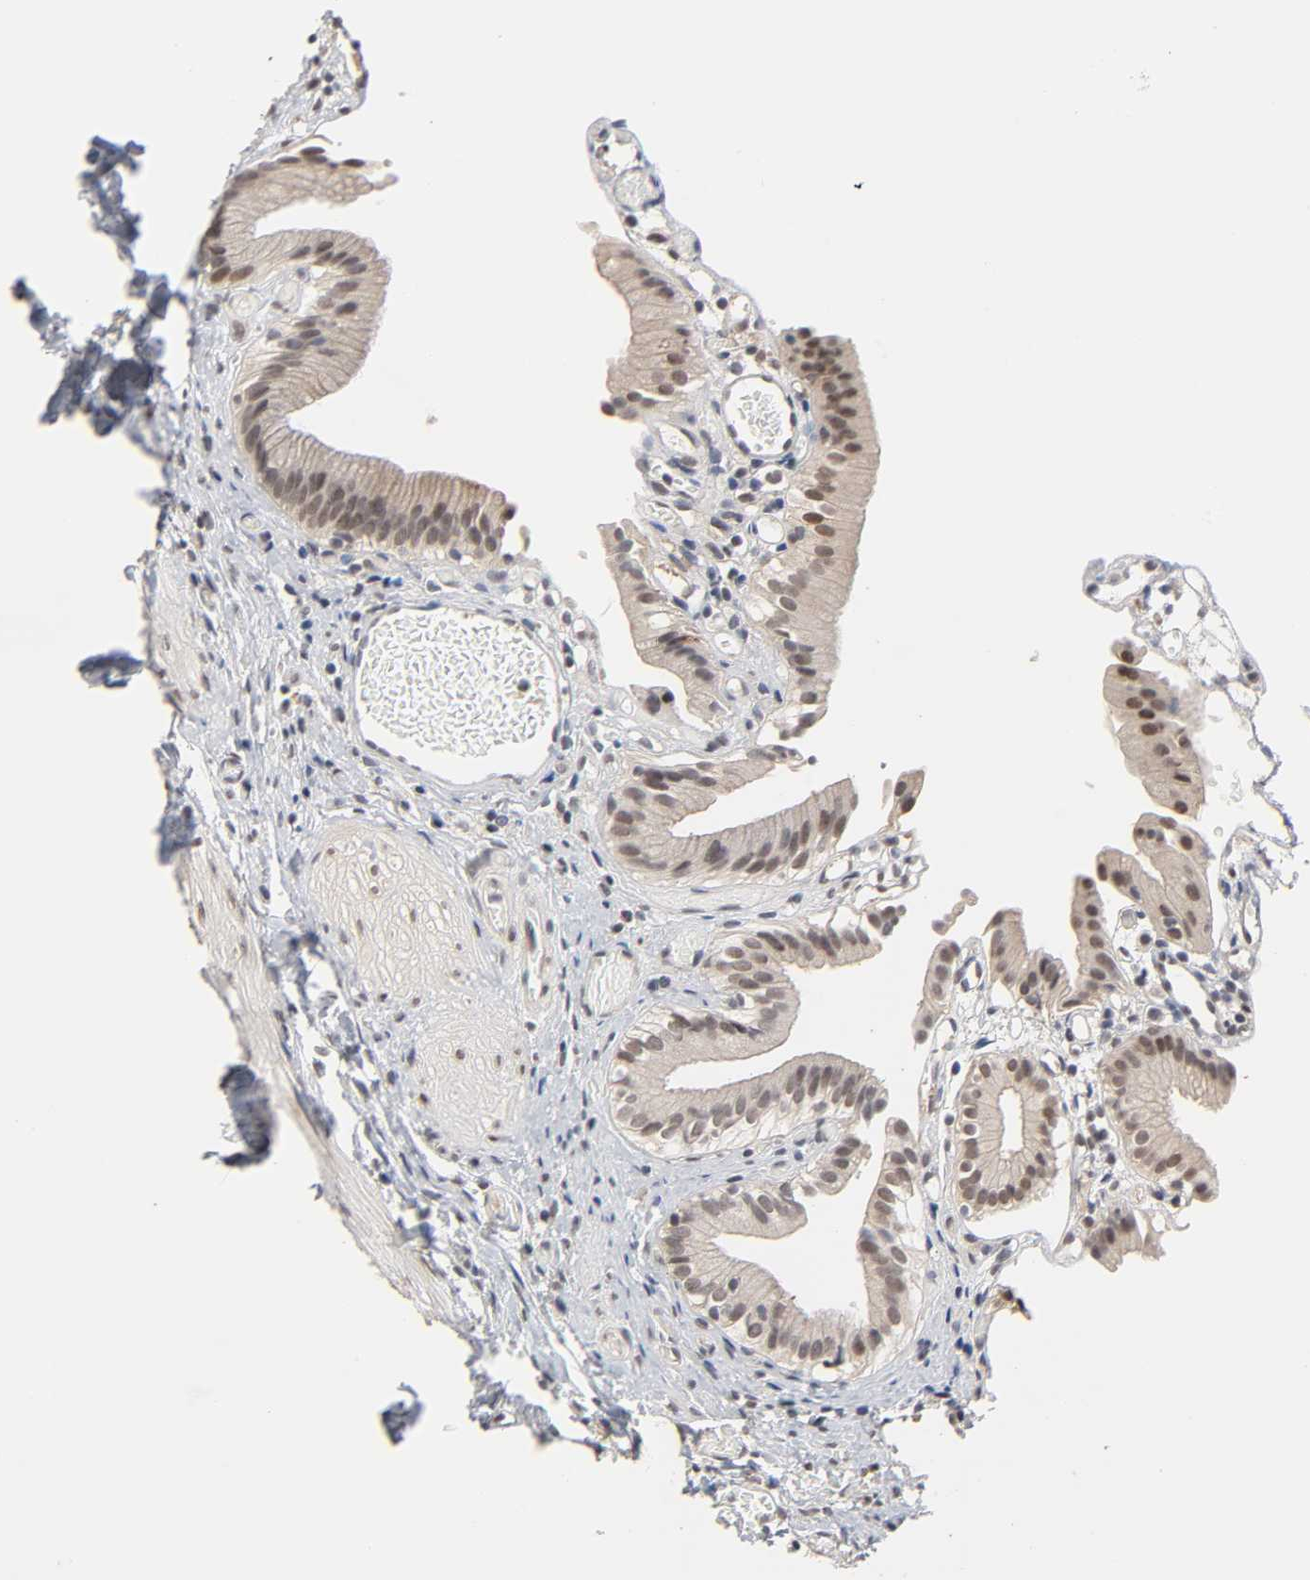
{"staining": {"intensity": "moderate", "quantity": ">75%", "location": "nuclear"}, "tissue": "gallbladder", "cell_type": "Glandular cells", "image_type": "normal", "snomed": [{"axis": "morphology", "description": "Normal tissue, NOS"}, {"axis": "topography", "description": "Gallbladder"}], "caption": "A medium amount of moderate nuclear expression is appreciated in about >75% of glandular cells in benign gallbladder.", "gene": "HTR1E", "patient": {"sex": "male", "age": 65}}